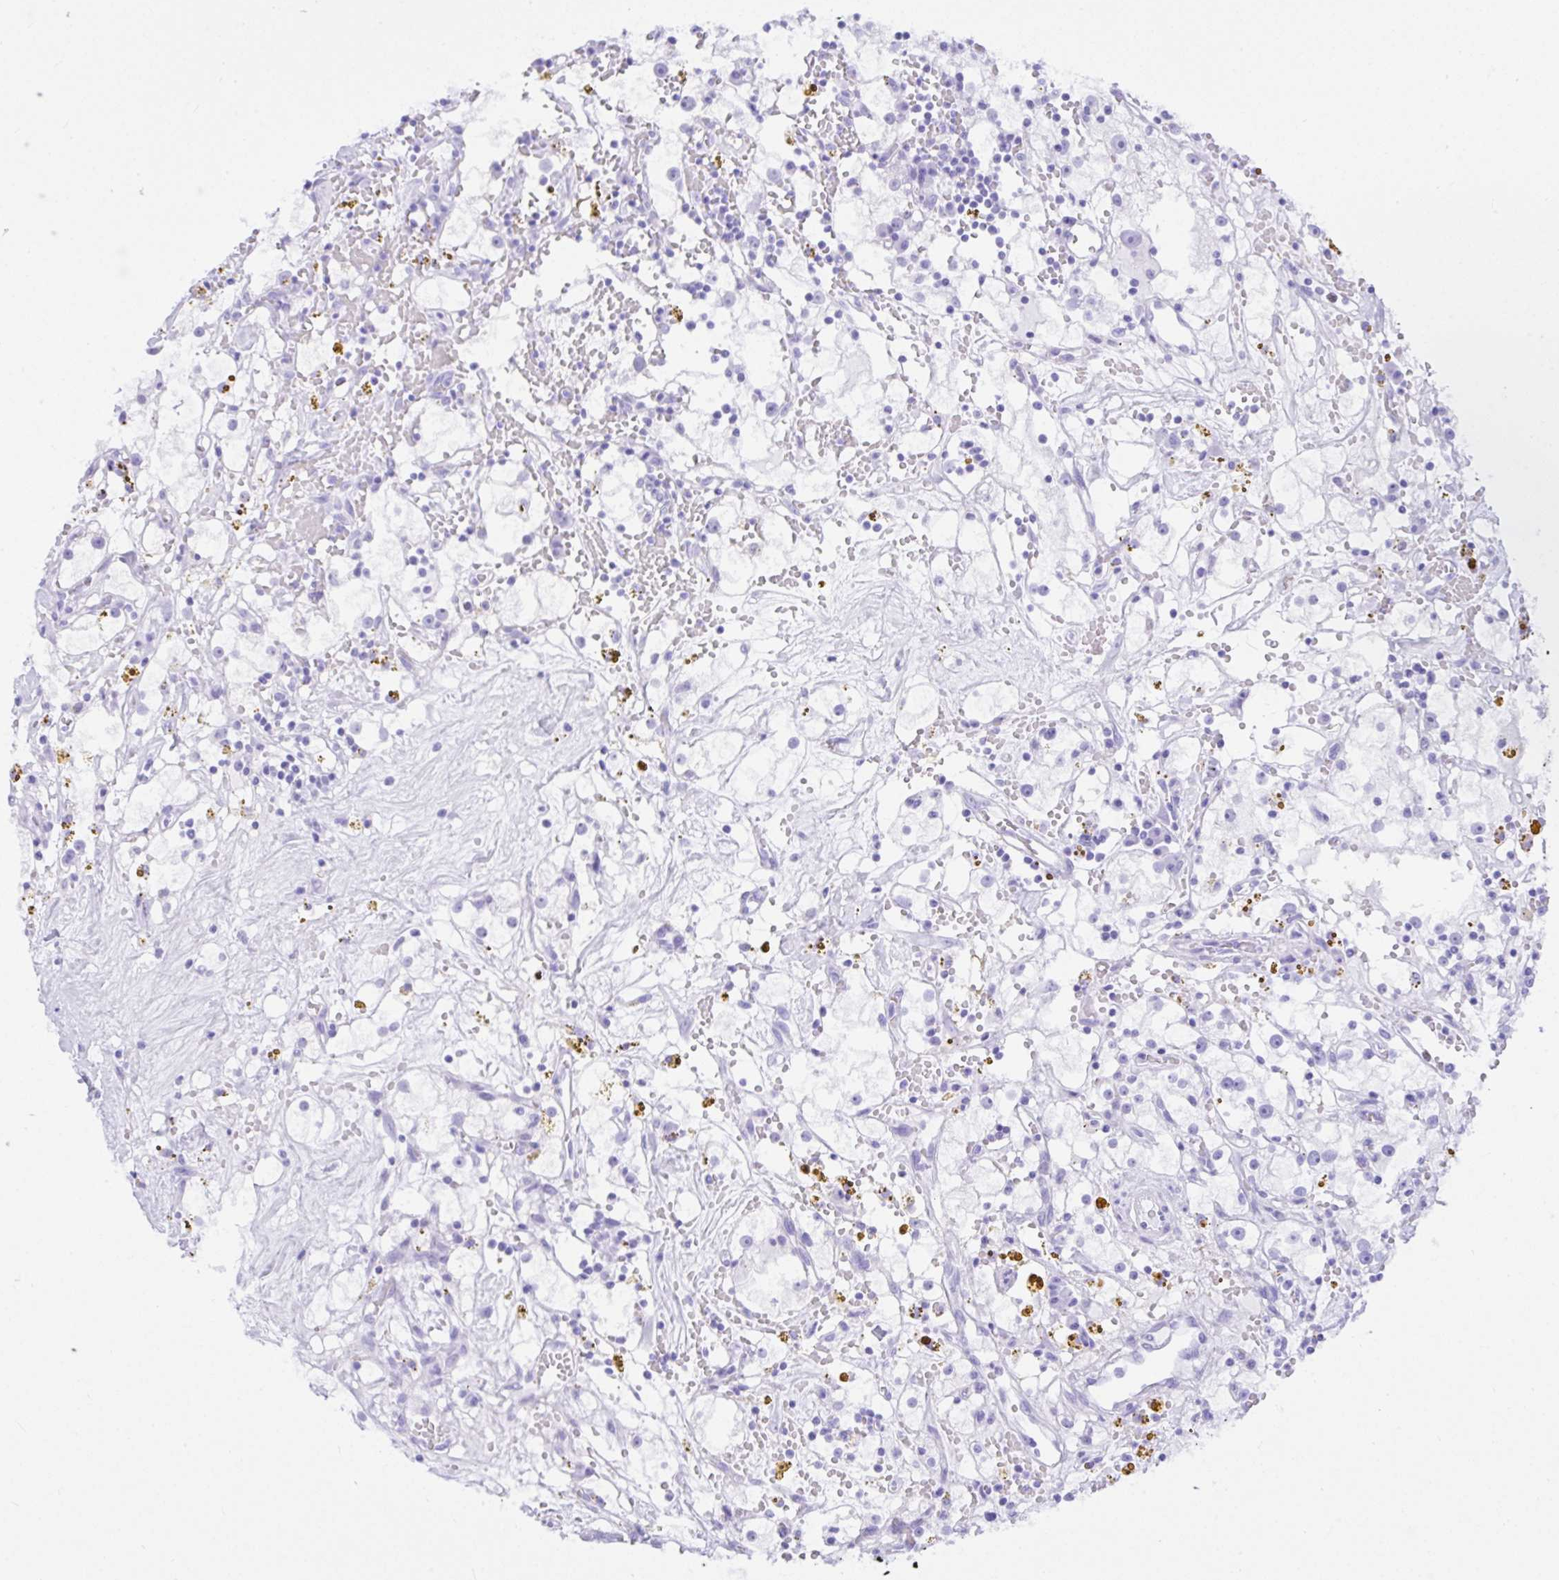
{"staining": {"intensity": "negative", "quantity": "none", "location": "none"}, "tissue": "renal cancer", "cell_type": "Tumor cells", "image_type": "cancer", "snomed": [{"axis": "morphology", "description": "Adenocarcinoma, NOS"}, {"axis": "topography", "description": "Kidney"}], "caption": "Adenocarcinoma (renal) was stained to show a protein in brown. There is no significant positivity in tumor cells.", "gene": "CCDC12", "patient": {"sex": "male", "age": 56}}